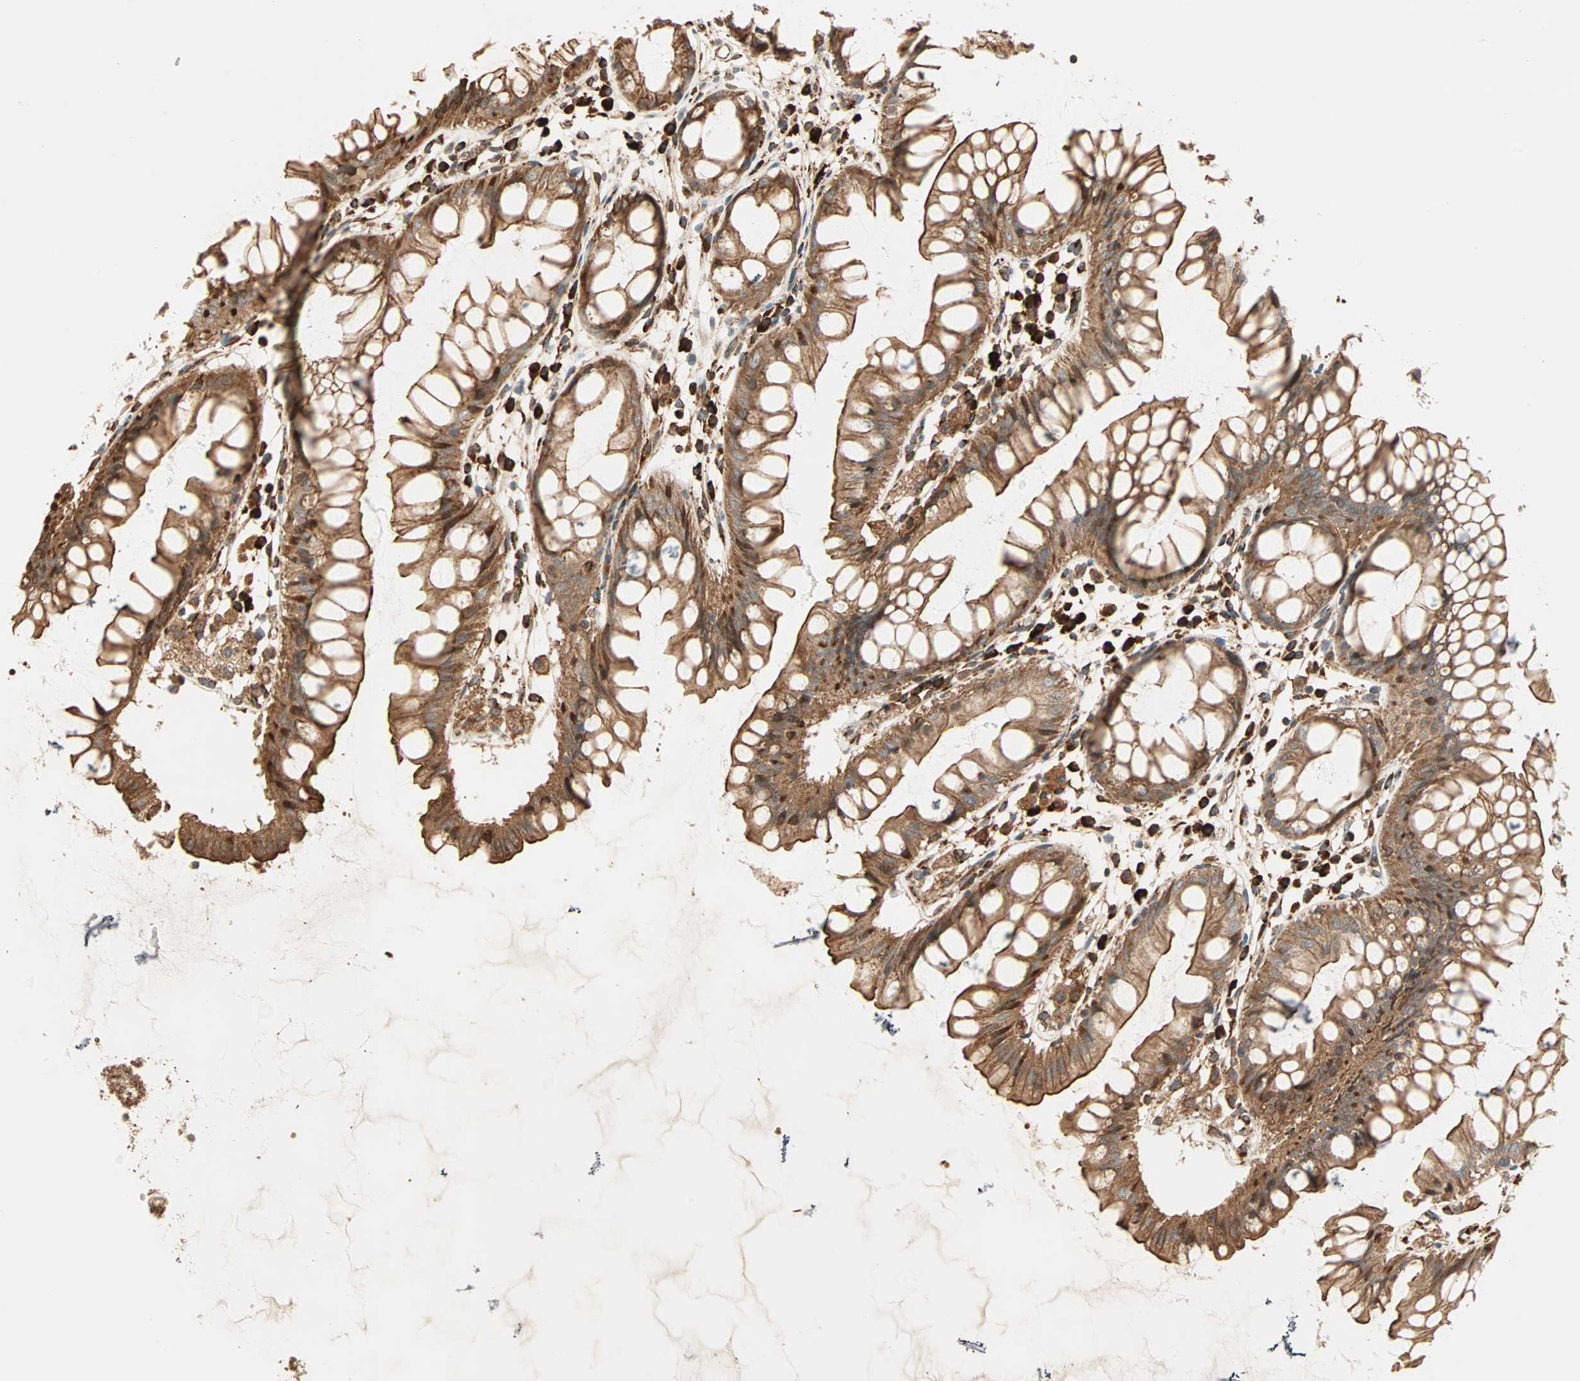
{"staining": {"intensity": "strong", "quantity": ">75%", "location": "cytoplasmic/membranous"}, "tissue": "rectum", "cell_type": "Glandular cells", "image_type": "normal", "snomed": [{"axis": "morphology", "description": "Normal tissue, NOS"}, {"axis": "morphology", "description": "Adenocarcinoma, NOS"}, {"axis": "topography", "description": "Rectum"}], "caption": "IHC staining of unremarkable rectum, which reveals high levels of strong cytoplasmic/membranous staining in about >75% of glandular cells indicating strong cytoplasmic/membranous protein expression. The staining was performed using DAB (3,3'-diaminobenzidine) (brown) for protein detection and nuclei were counterstained in hematoxylin (blue).", "gene": "P4HA1", "patient": {"sex": "female", "age": 65}}